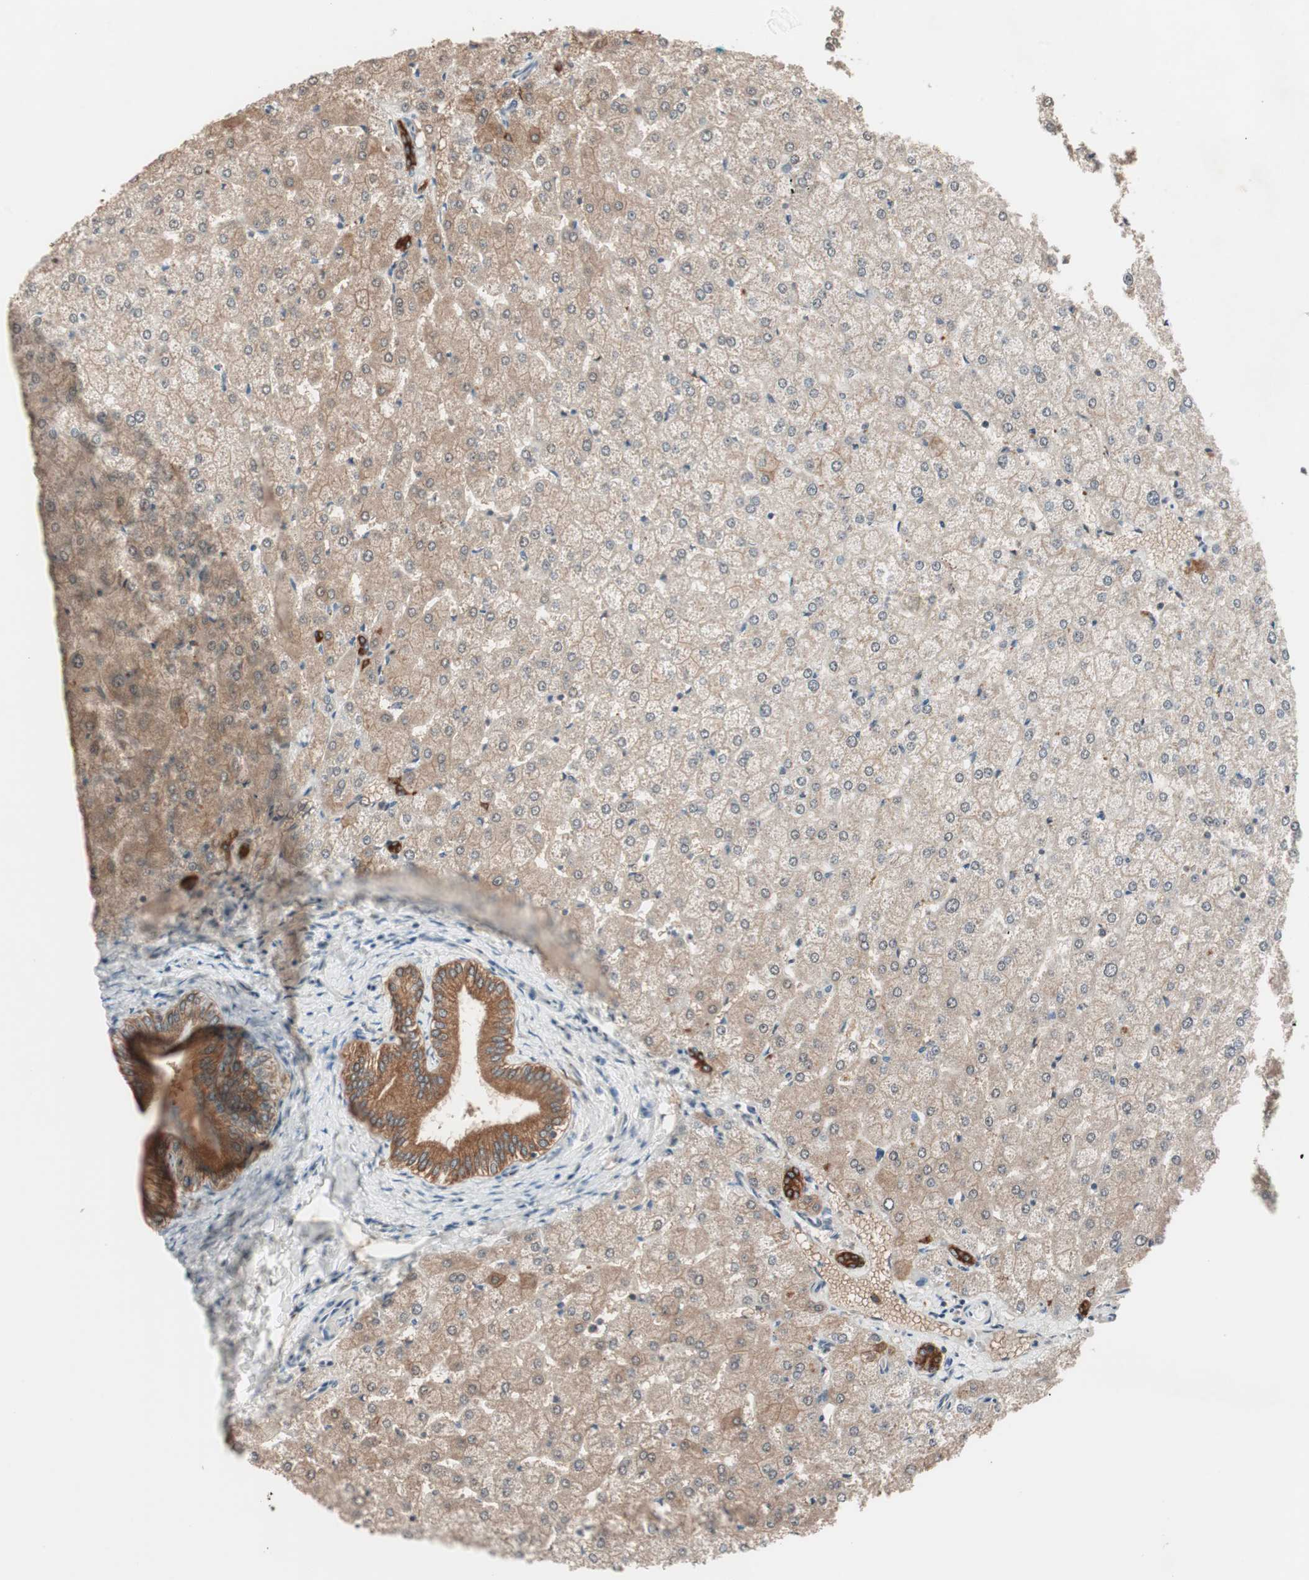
{"staining": {"intensity": "strong", "quantity": ">75%", "location": "cytoplasmic/membranous"}, "tissue": "liver", "cell_type": "Cholangiocytes", "image_type": "normal", "snomed": [{"axis": "morphology", "description": "Normal tissue, NOS"}, {"axis": "topography", "description": "Liver"}], "caption": "Cholangiocytes reveal strong cytoplasmic/membranous positivity in approximately >75% of cells in benign liver.", "gene": "FBXO5", "patient": {"sex": "female", "age": 32}}